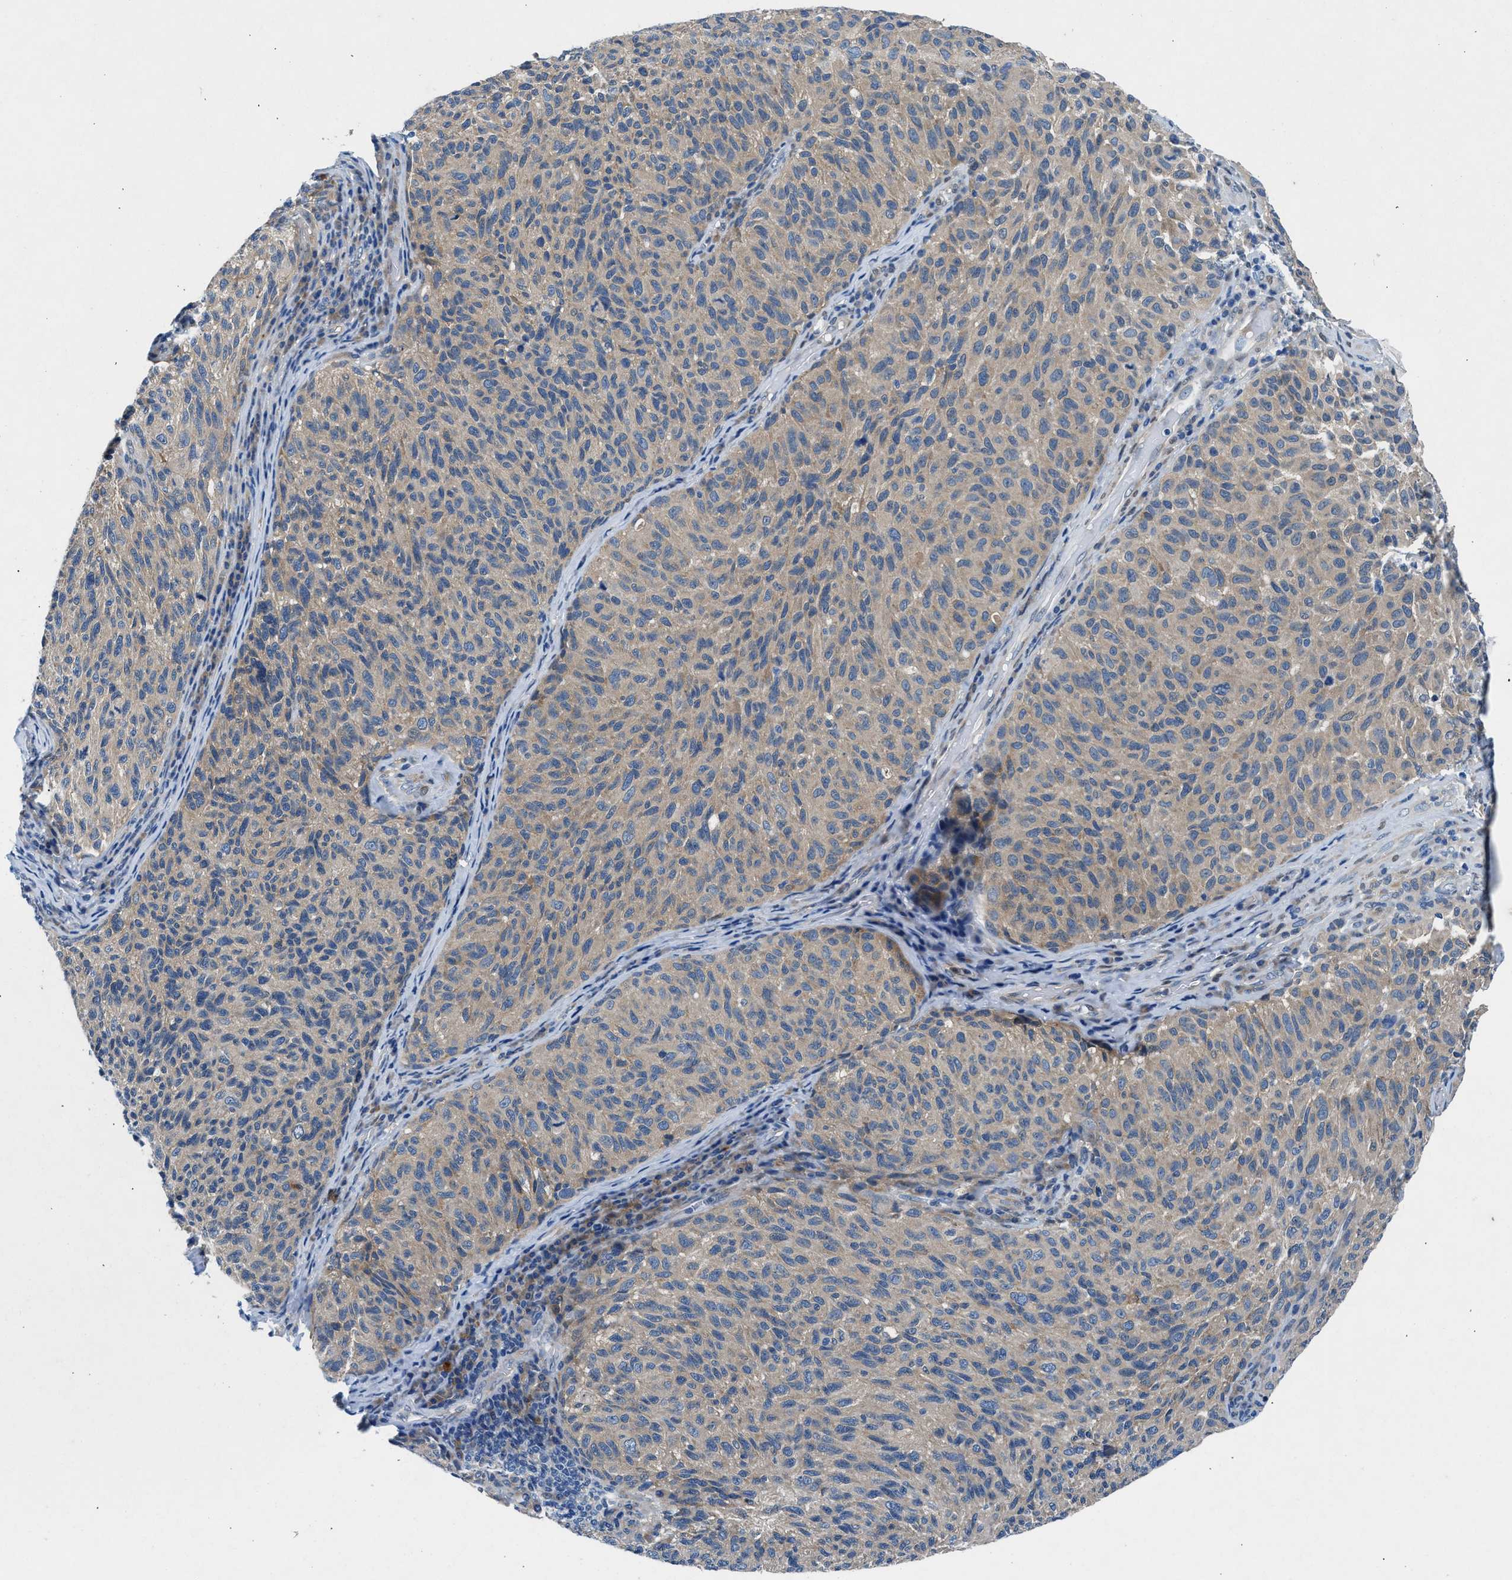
{"staining": {"intensity": "weak", "quantity": ">75%", "location": "cytoplasmic/membranous"}, "tissue": "melanoma", "cell_type": "Tumor cells", "image_type": "cancer", "snomed": [{"axis": "morphology", "description": "Malignant melanoma, NOS"}, {"axis": "topography", "description": "Skin"}], "caption": "Immunohistochemistry image of melanoma stained for a protein (brown), which displays low levels of weak cytoplasmic/membranous positivity in approximately >75% of tumor cells.", "gene": "COPS2", "patient": {"sex": "female", "age": 73}}